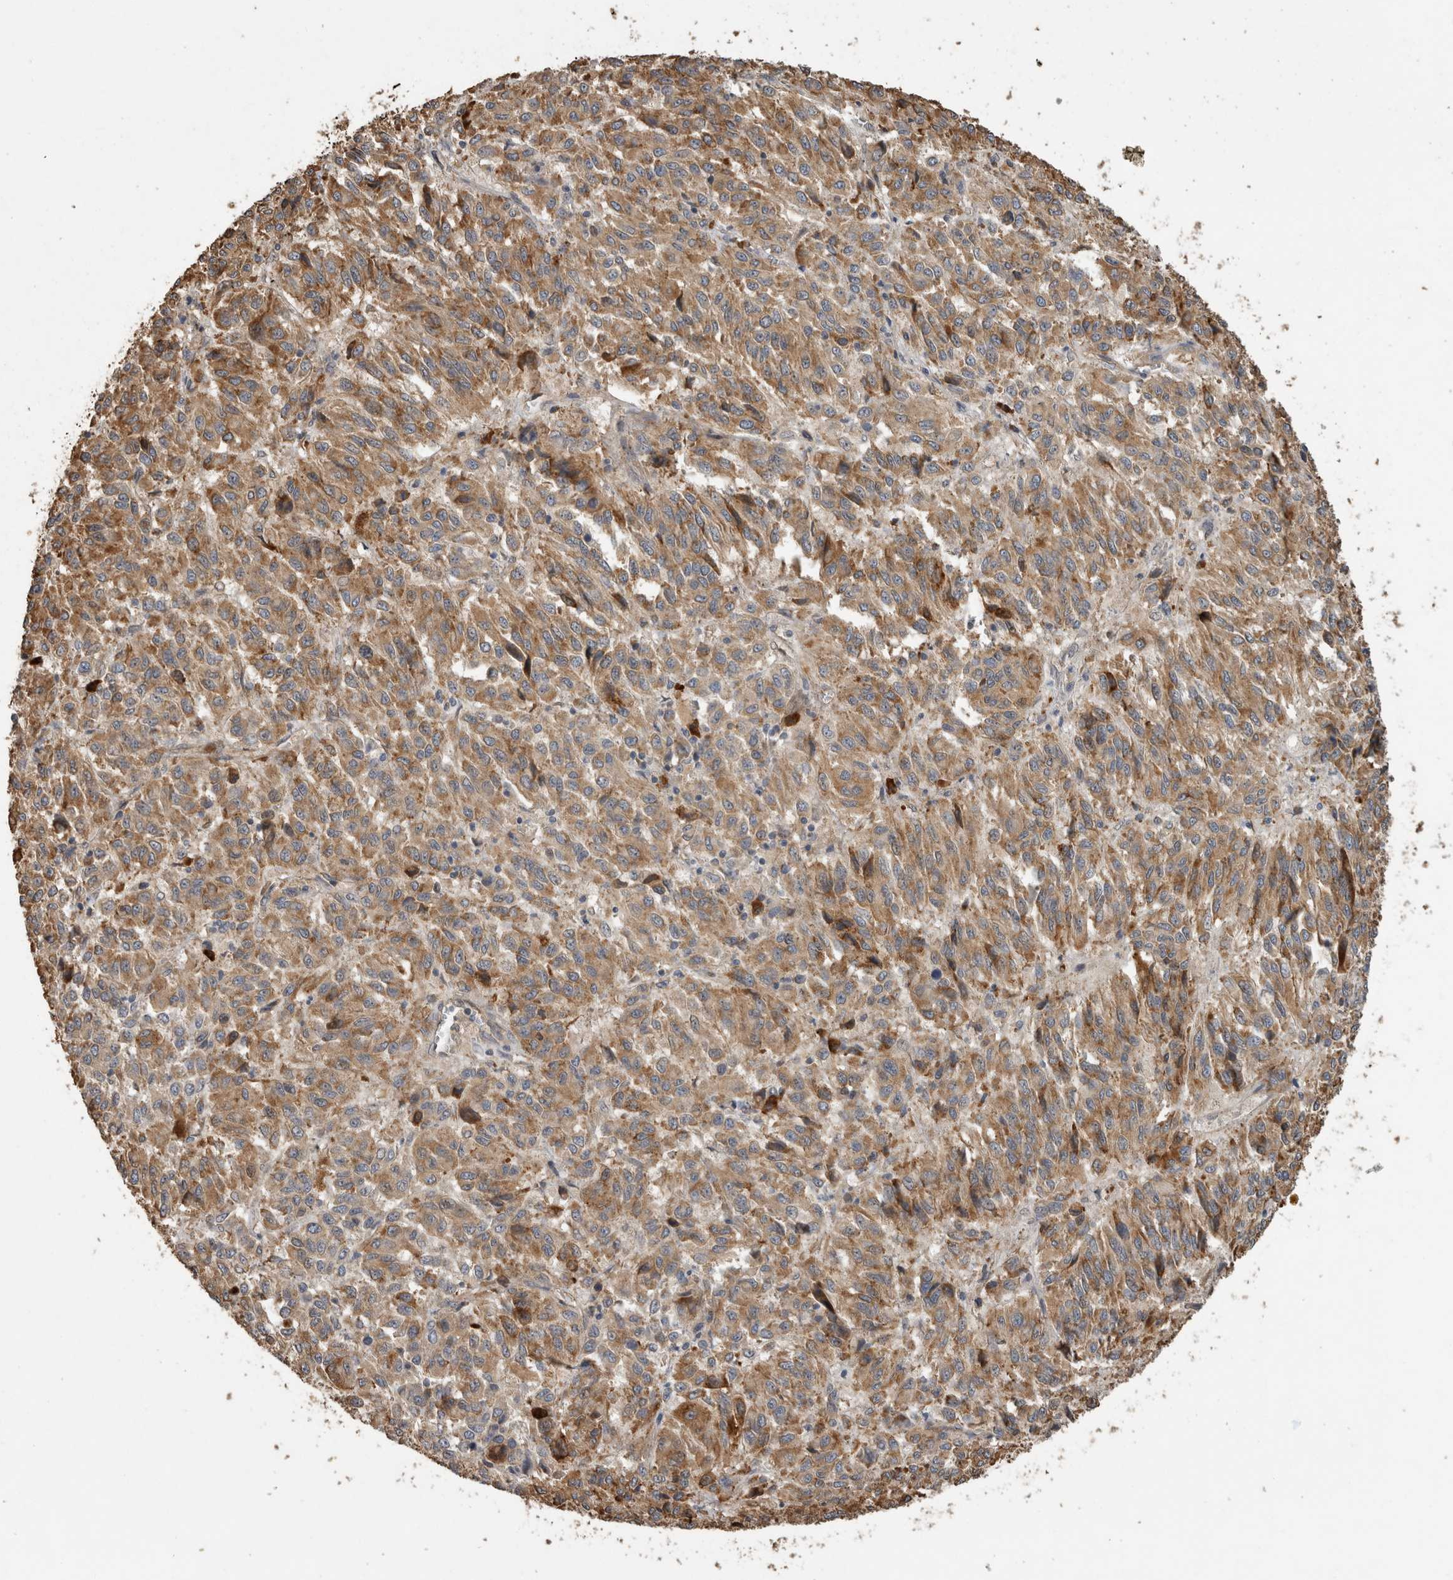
{"staining": {"intensity": "moderate", "quantity": ">75%", "location": "cytoplasmic/membranous"}, "tissue": "melanoma", "cell_type": "Tumor cells", "image_type": "cancer", "snomed": [{"axis": "morphology", "description": "Malignant melanoma, Metastatic site"}, {"axis": "topography", "description": "Lung"}], "caption": "This image shows IHC staining of melanoma, with medium moderate cytoplasmic/membranous positivity in approximately >75% of tumor cells.", "gene": "RHPN1", "patient": {"sex": "male", "age": 64}}